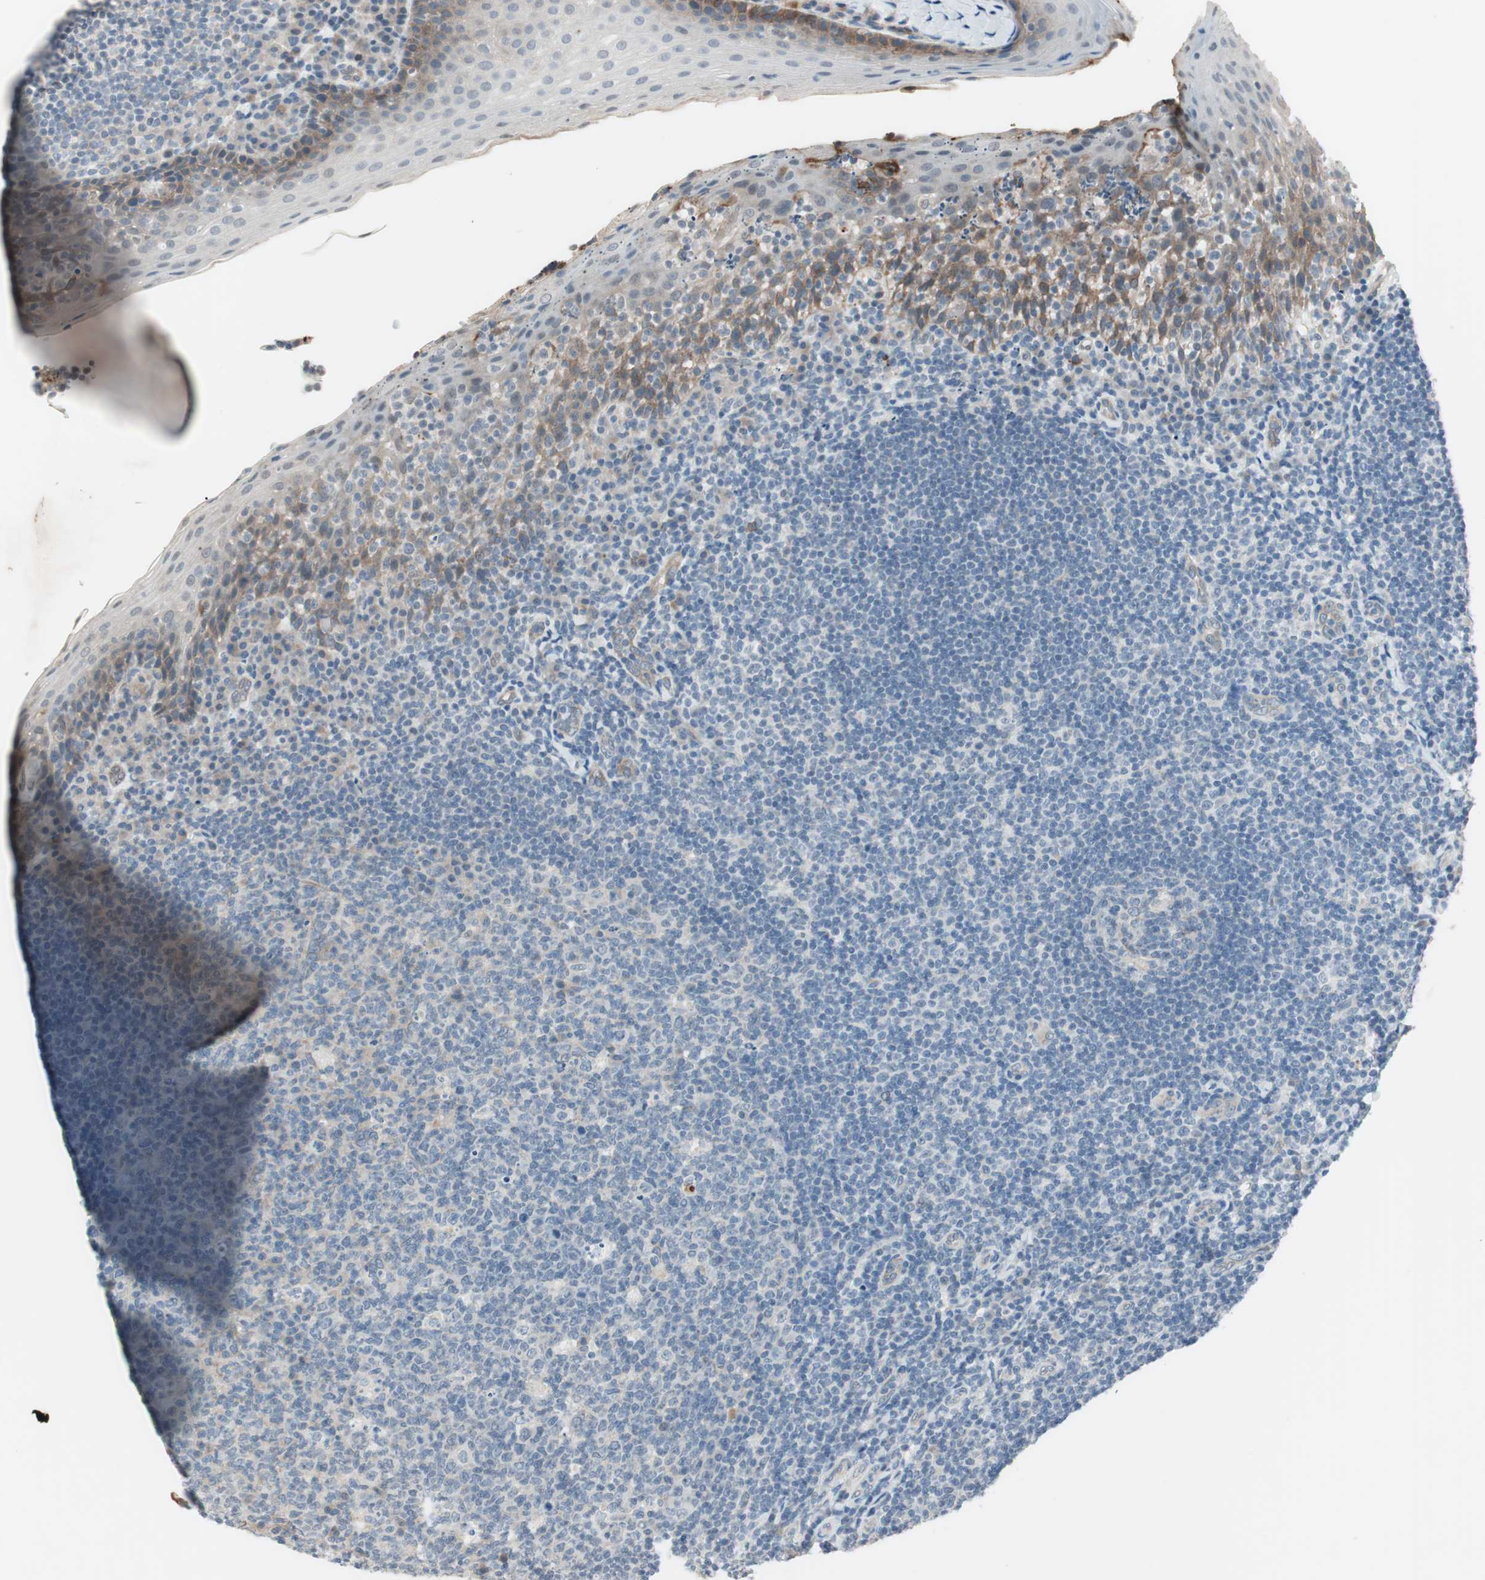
{"staining": {"intensity": "negative", "quantity": "none", "location": "none"}, "tissue": "tonsil", "cell_type": "Germinal center cells", "image_type": "normal", "snomed": [{"axis": "morphology", "description": "Normal tissue, NOS"}, {"axis": "topography", "description": "Tonsil"}], "caption": "Germinal center cells are negative for protein expression in normal human tonsil. (Brightfield microscopy of DAB immunohistochemistry at high magnification).", "gene": "ITGB4", "patient": {"sex": "male", "age": 17}}